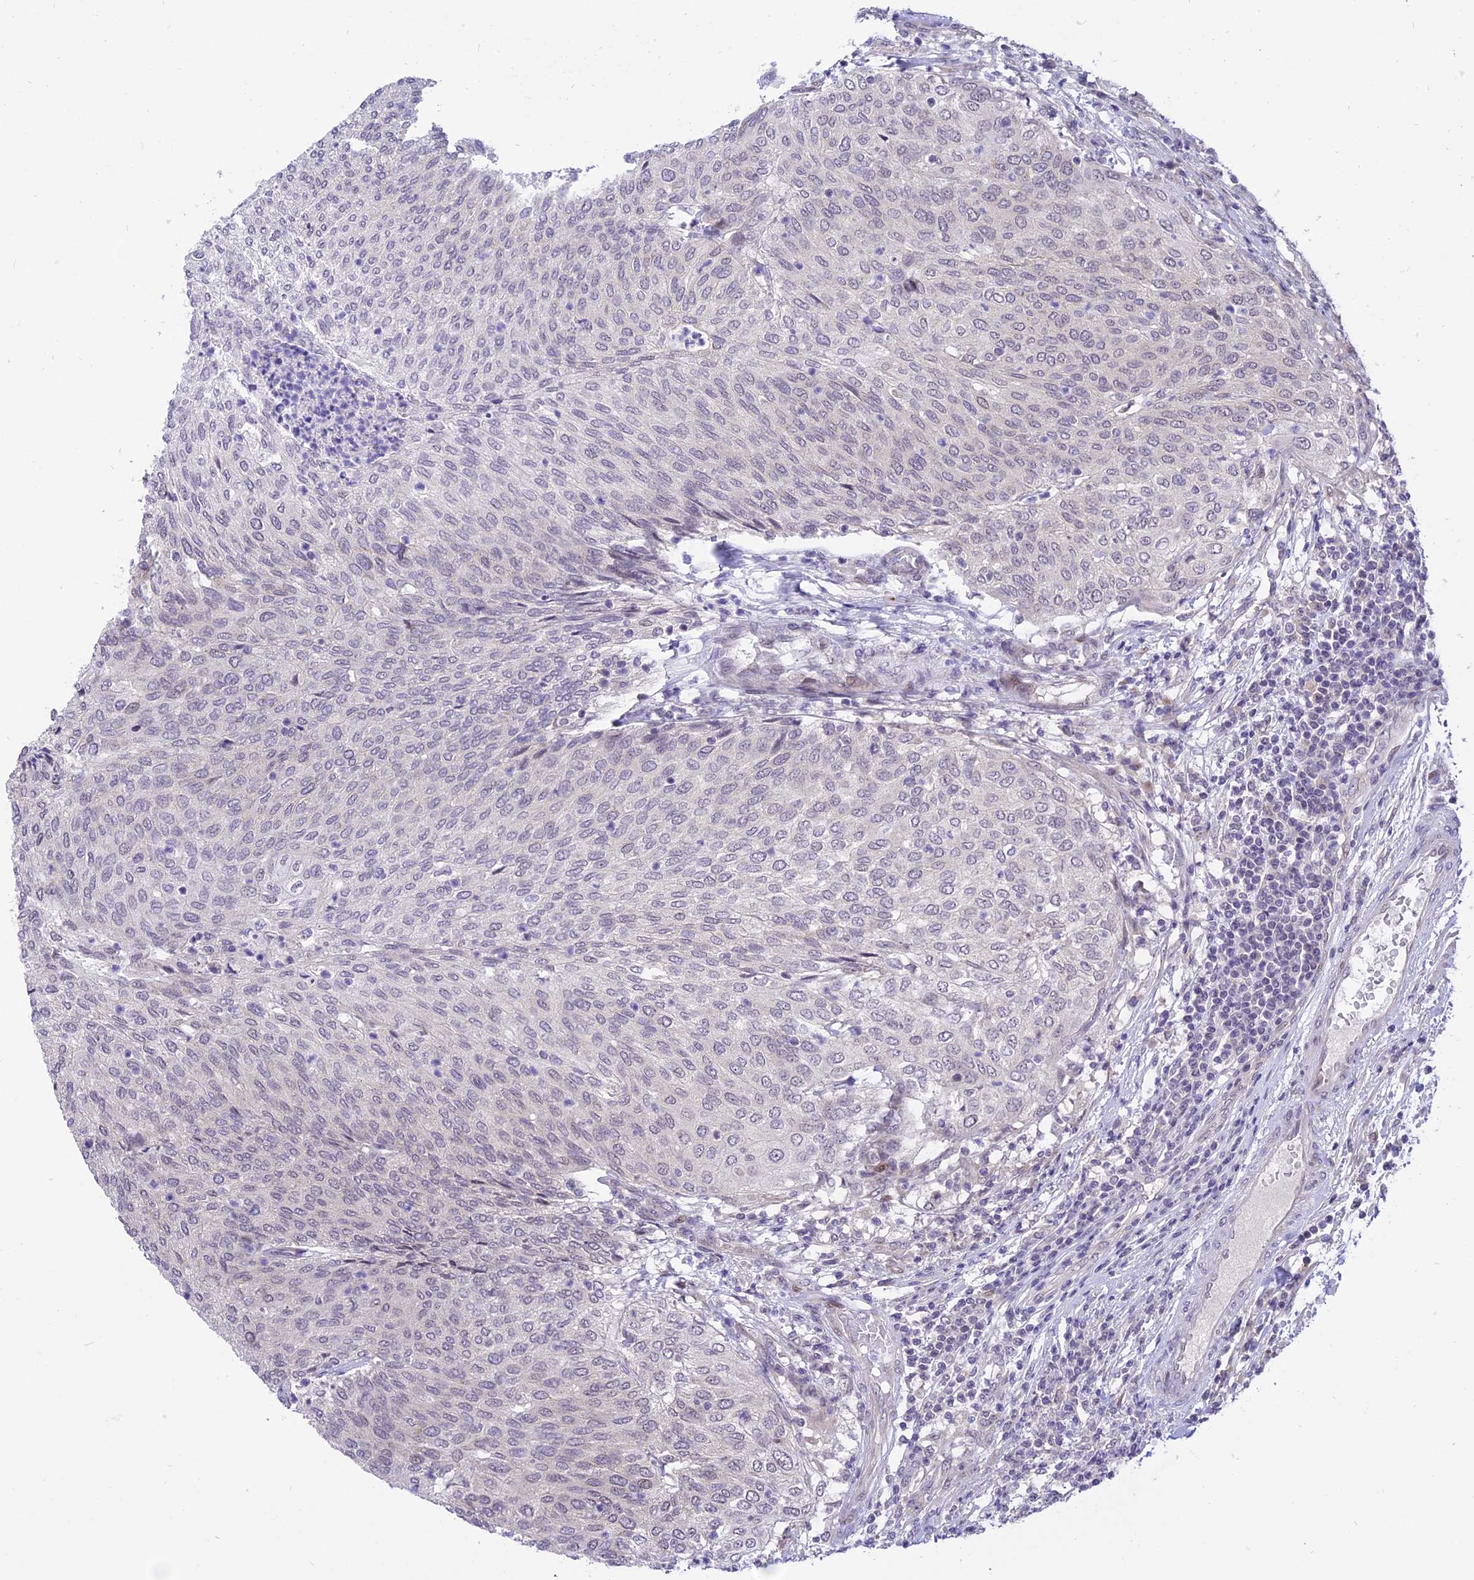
{"staining": {"intensity": "negative", "quantity": "none", "location": "none"}, "tissue": "urothelial cancer", "cell_type": "Tumor cells", "image_type": "cancer", "snomed": [{"axis": "morphology", "description": "Urothelial carcinoma, Low grade"}, {"axis": "topography", "description": "Urinary bladder"}], "caption": "IHC micrograph of urothelial cancer stained for a protein (brown), which exhibits no positivity in tumor cells.", "gene": "ZNF837", "patient": {"sex": "female", "age": 79}}